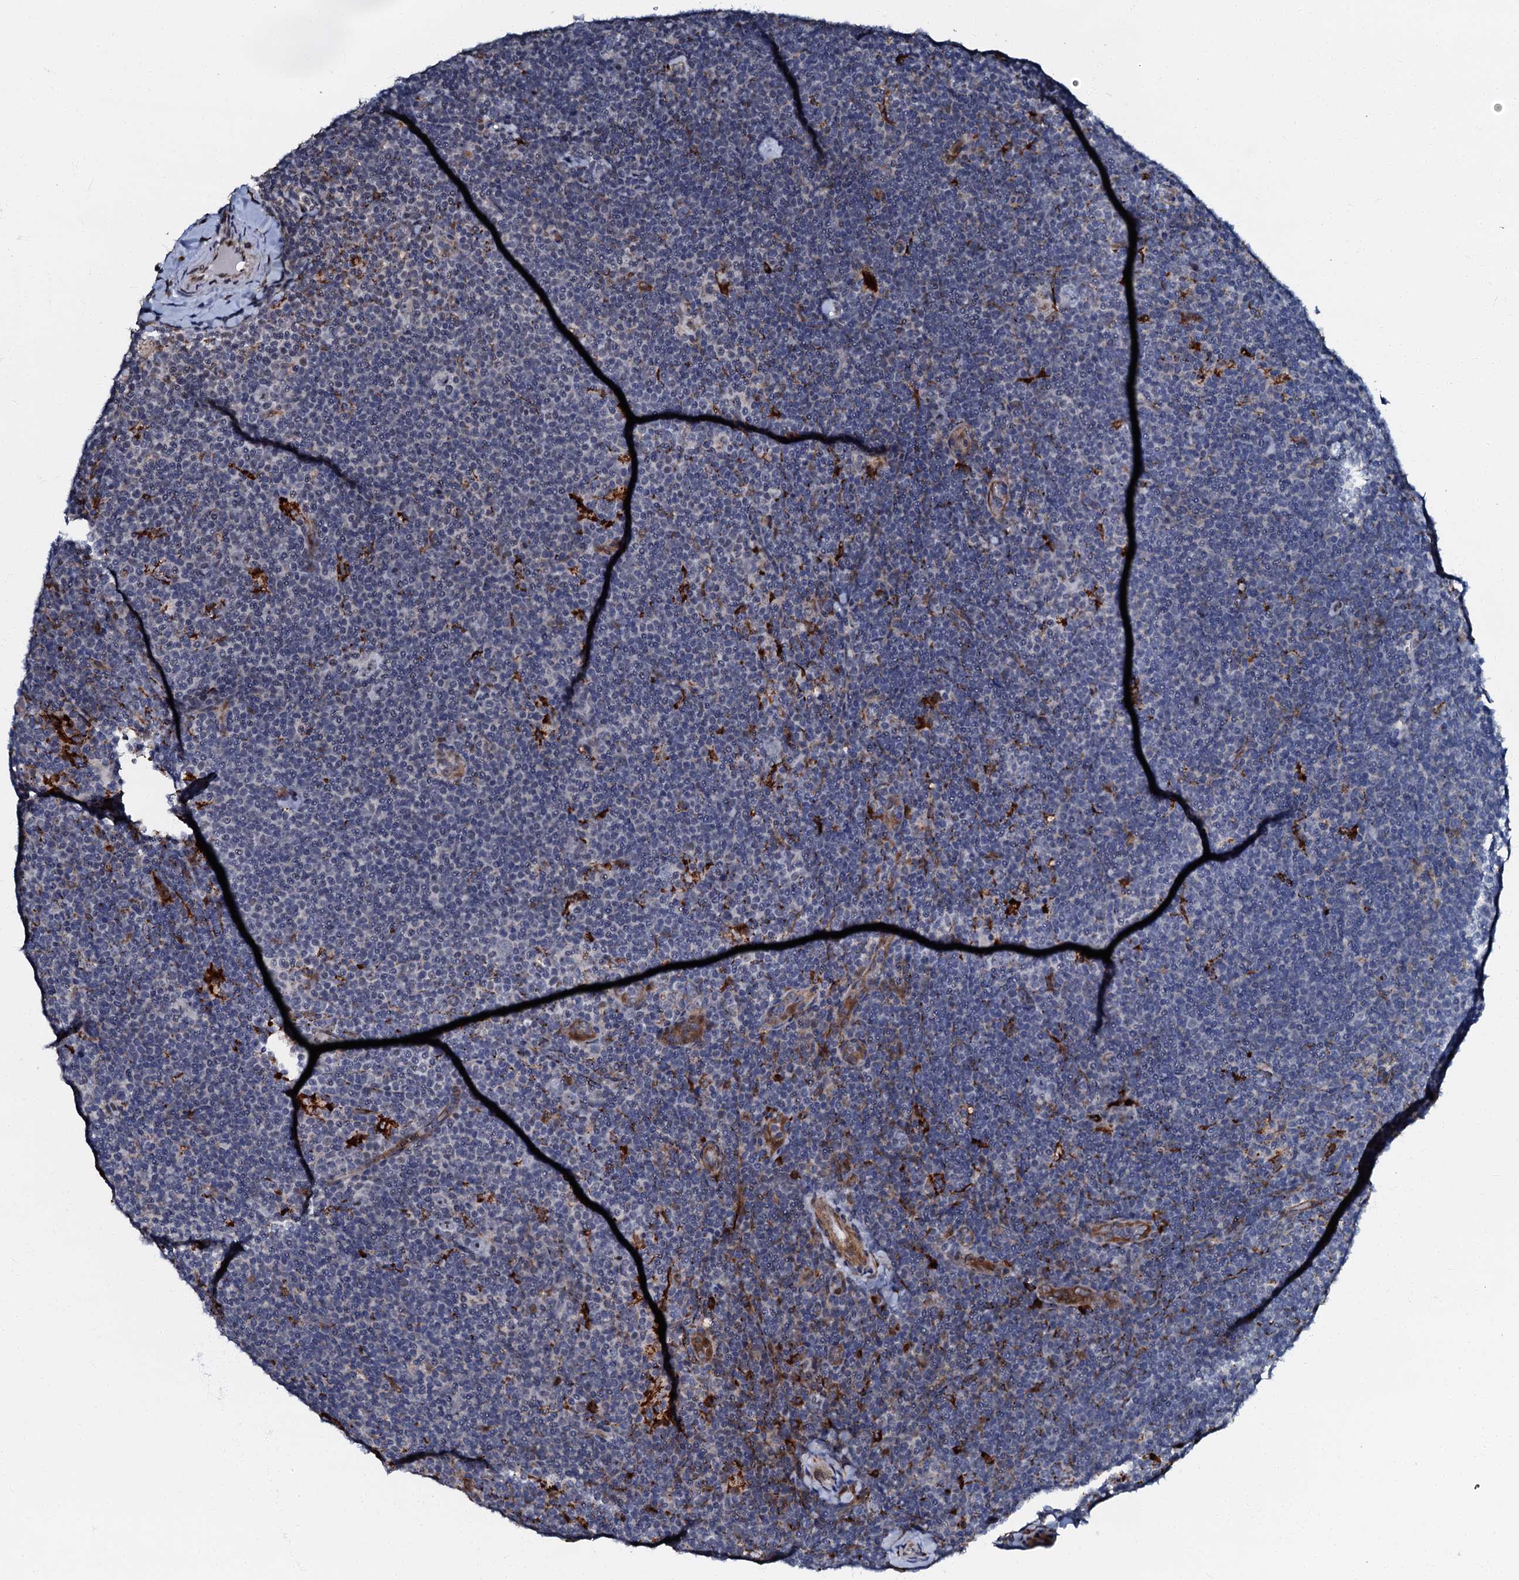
{"staining": {"intensity": "negative", "quantity": "none", "location": "none"}, "tissue": "lymphoma", "cell_type": "Tumor cells", "image_type": "cancer", "snomed": [{"axis": "morphology", "description": "Hodgkin's disease, NOS"}, {"axis": "topography", "description": "Lymph node"}], "caption": "Immunohistochemical staining of Hodgkin's disease demonstrates no significant expression in tumor cells.", "gene": "OLAH", "patient": {"sex": "female", "age": 57}}